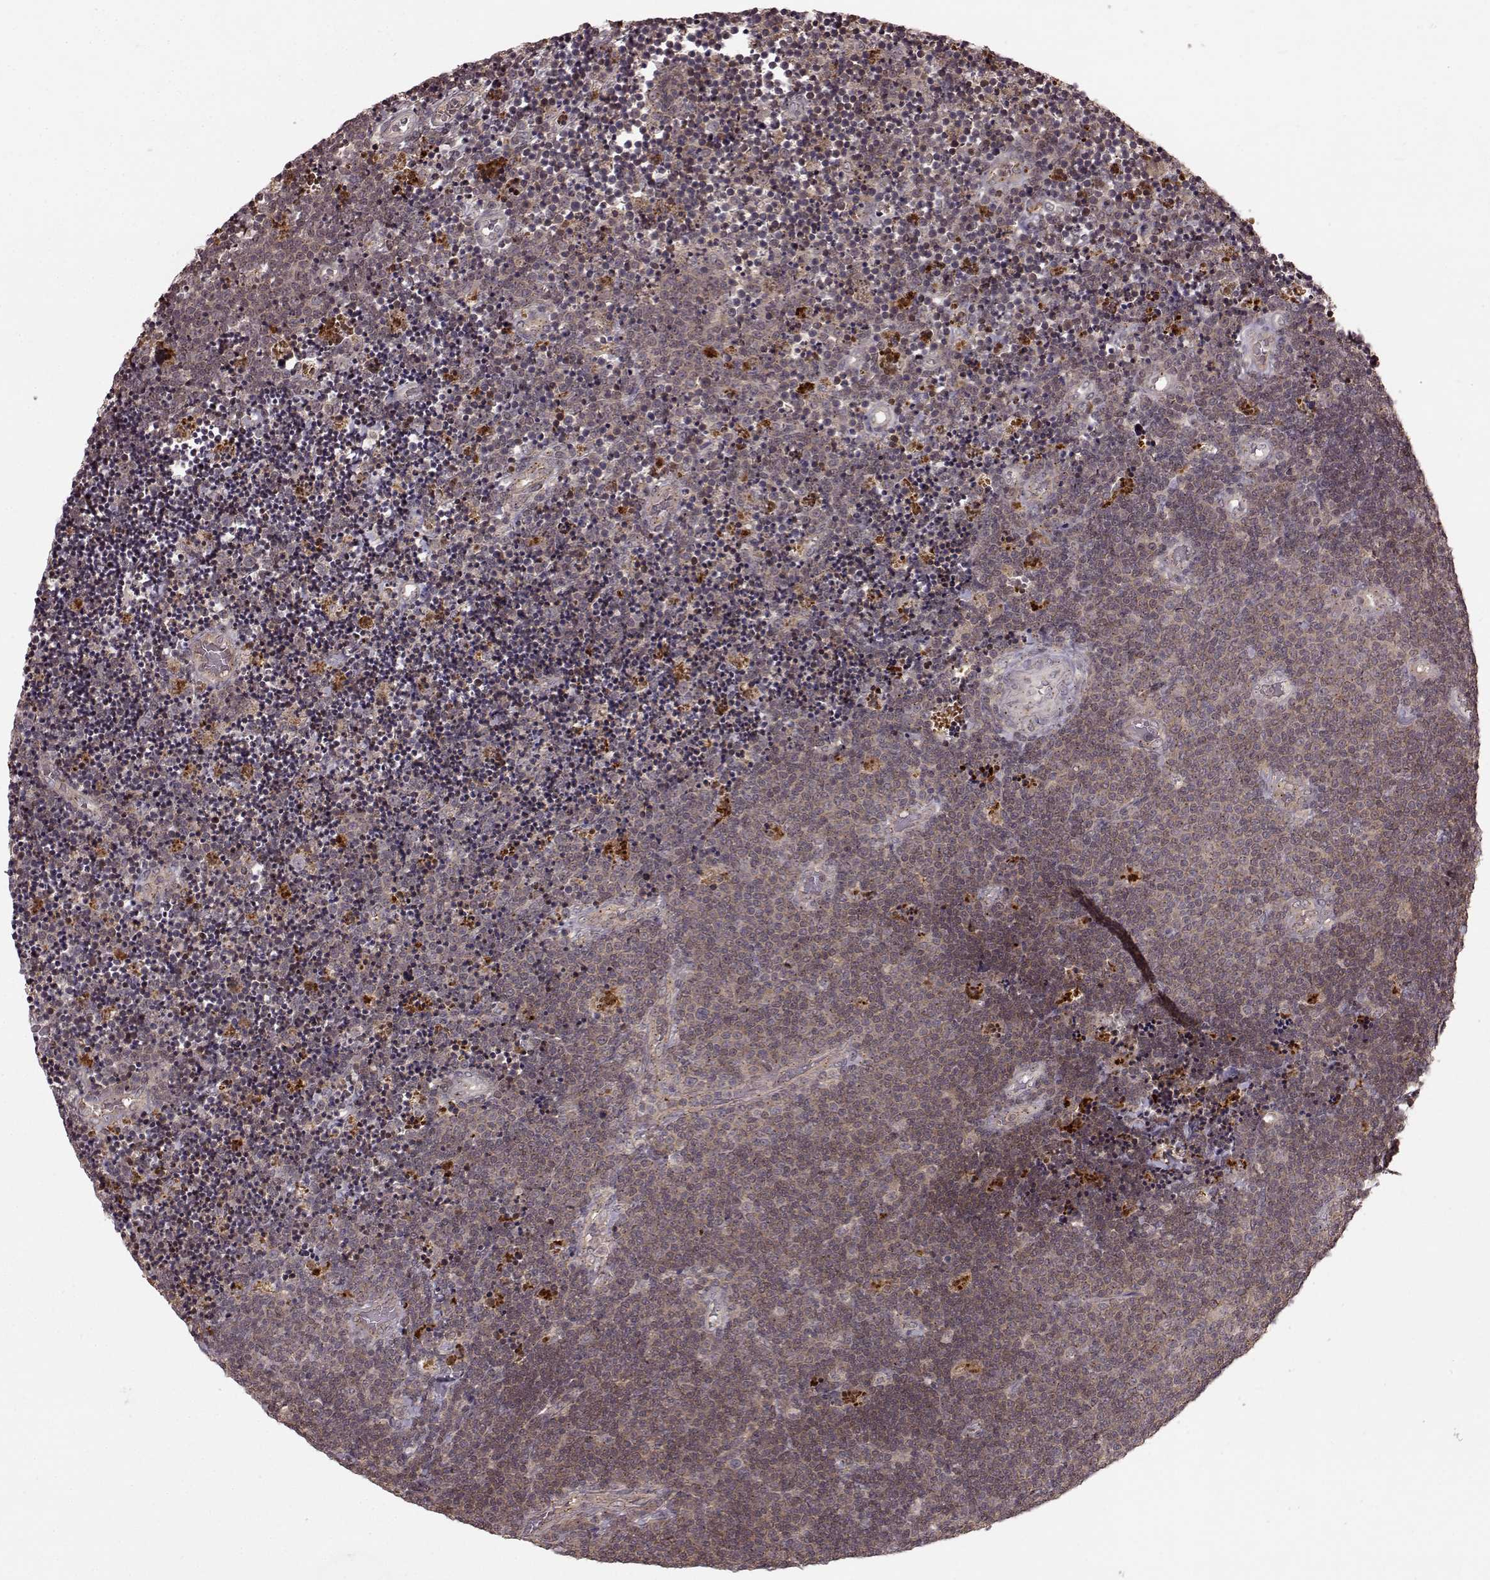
{"staining": {"intensity": "moderate", "quantity": "<25%", "location": "cytoplasmic/membranous"}, "tissue": "lymphoma", "cell_type": "Tumor cells", "image_type": "cancer", "snomed": [{"axis": "morphology", "description": "Malignant lymphoma, non-Hodgkin's type, Low grade"}, {"axis": "topography", "description": "Brain"}], "caption": "High-magnification brightfield microscopy of lymphoma stained with DAB (brown) and counterstained with hematoxylin (blue). tumor cells exhibit moderate cytoplasmic/membranous positivity is appreciated in approximately<25% of cells.", "gene": "GSS", "patient": {"sex": "female", "age": 66}}